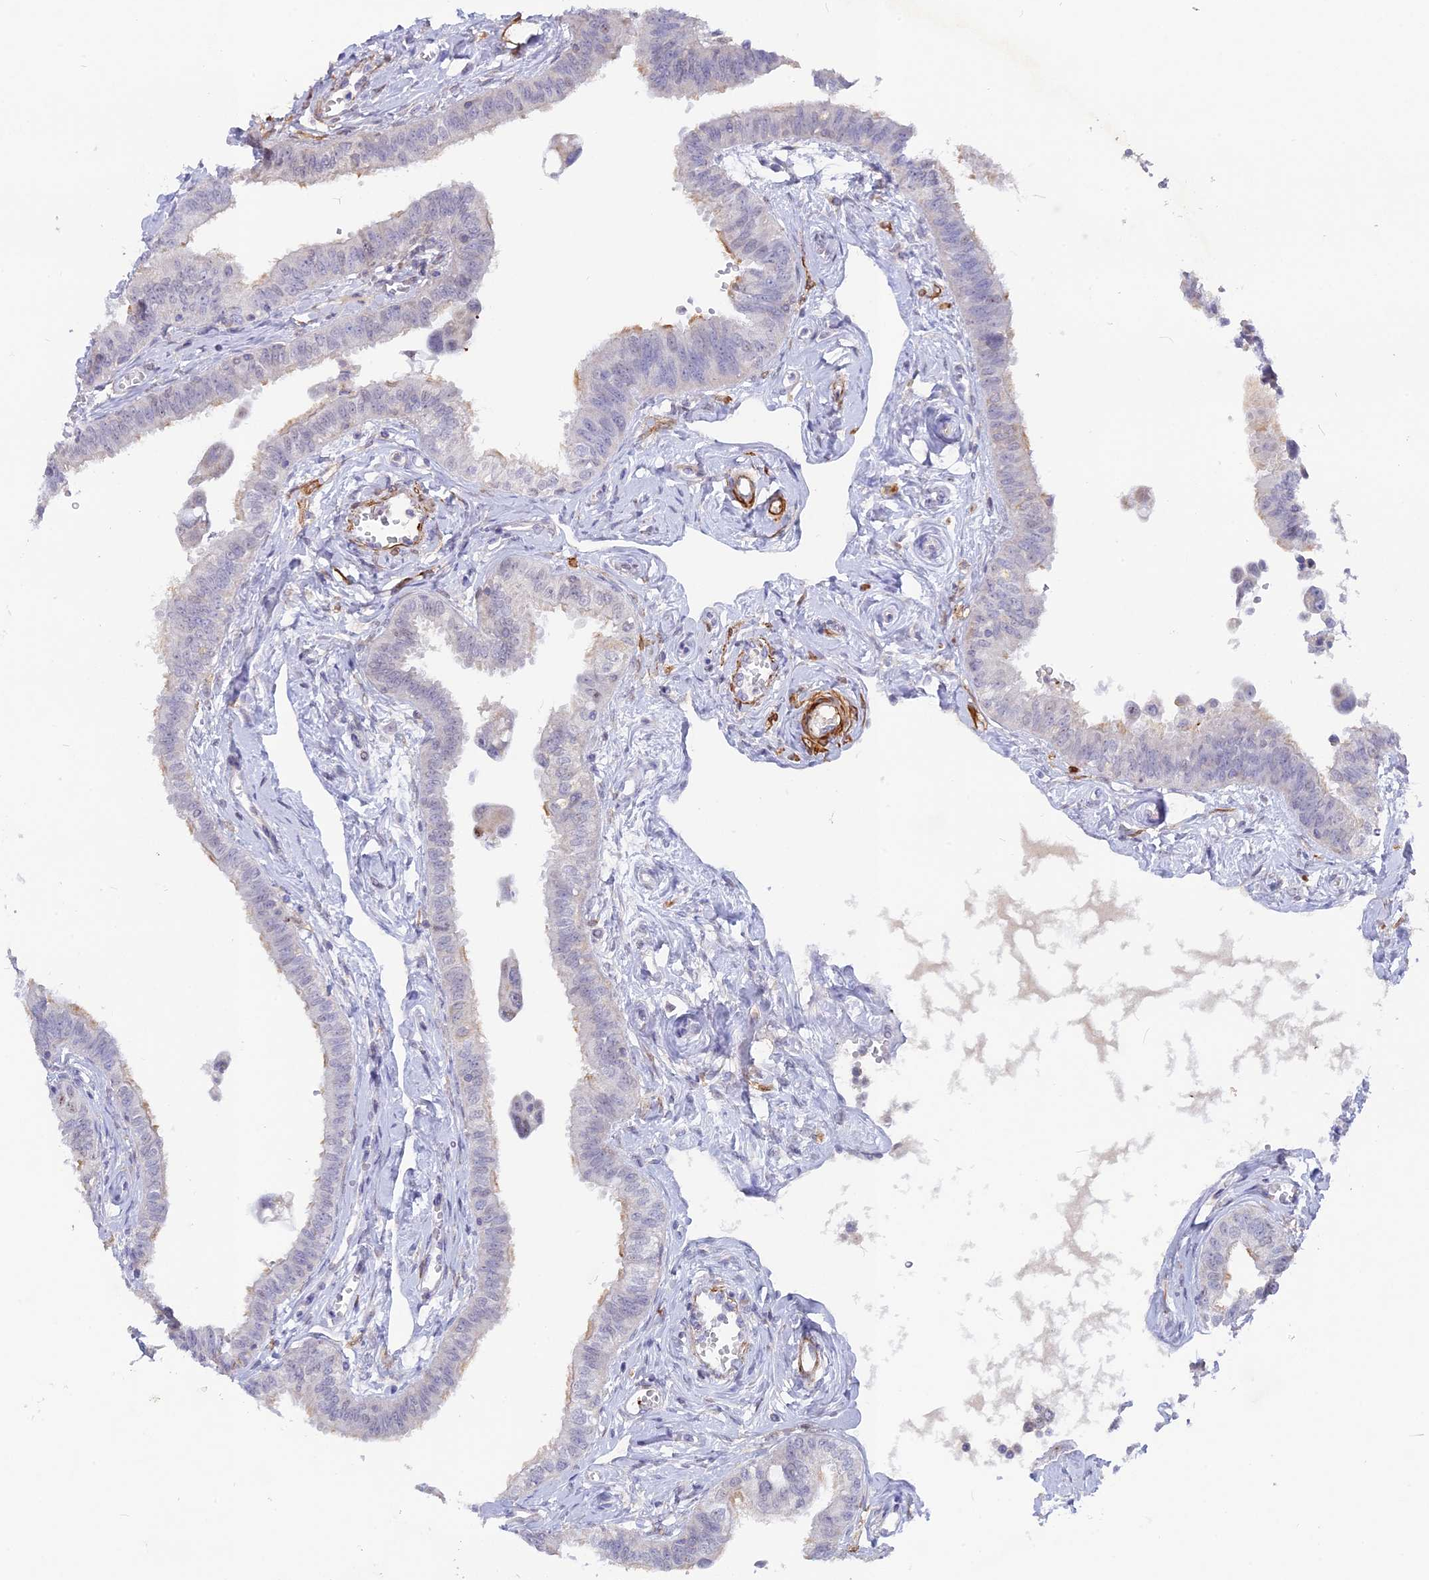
{"staining": {"intensity": "negative", "quantity": "none", "location": "none"}, "tissue": "fallopian tube", "cell_type": "Glandular cells", "image_type": "normal", "snomed": [{"axis": "morphology", "description": "Normal tissue, NOS"}, {"axis": "morphology", "description": "Carcinoma, NOS"}, {"axis": "topography", "description": "Fallopian tube"}, {"axis": "topography", "description": "Ovary"}], "caption": "IHC histopathology image of benign fallopian tube: human fallopian tube stained with DAB (3,3'-diaminobenzidine) shows no significant protein expression in glandular cells.", "gene": "CCDC154", "patient": {"sex": "female", "age": 59}}